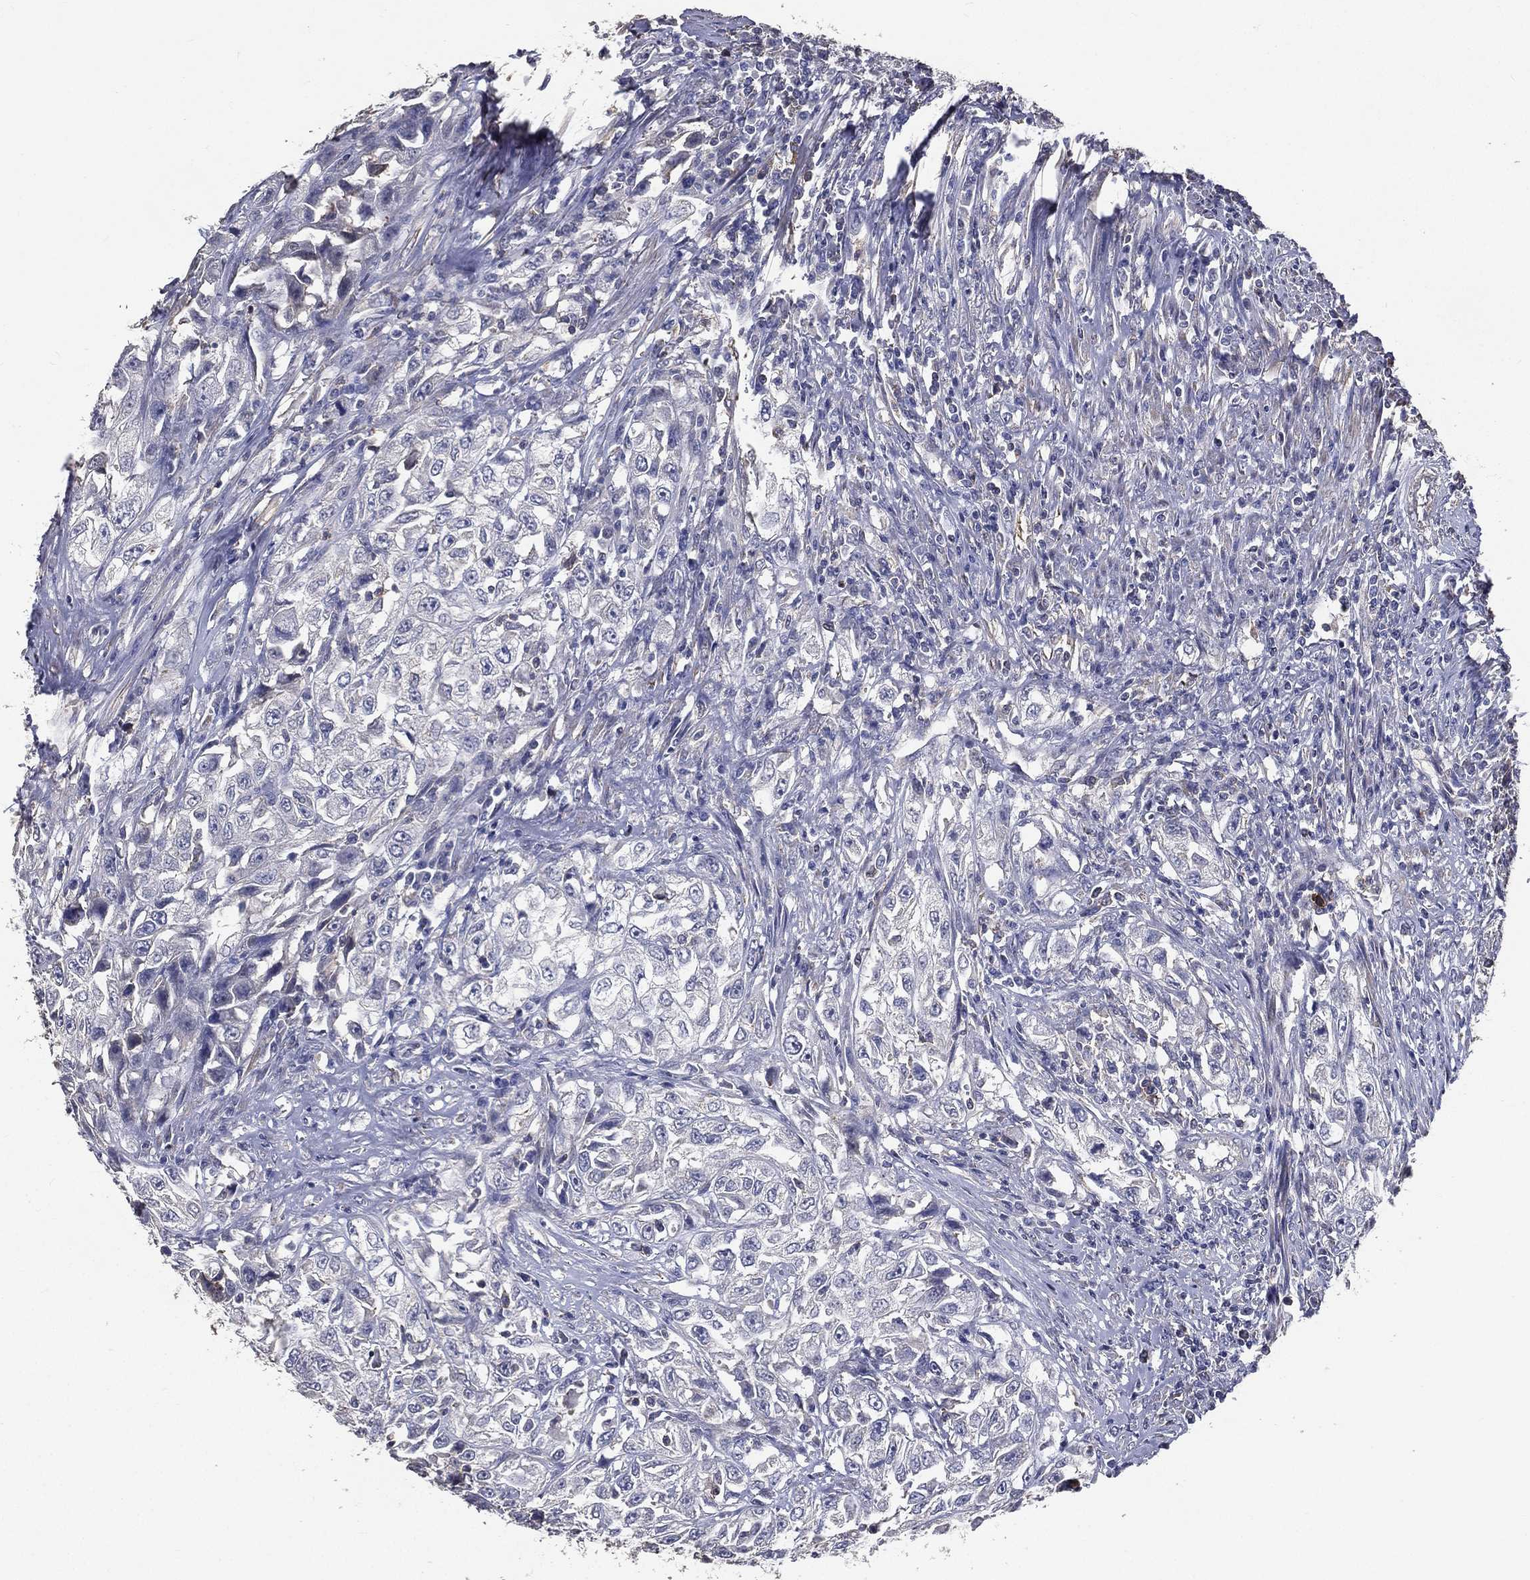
{"staining": {"intensity": "negative", "quantity": "none", "location": "none"}, "tissue": "urothelial cancer", "cell_type": "Tumor cells", "image_type": "cancer", "snomed": [{"axis": "morphology", "description": "Urothelial carcinoma, High grade"}, {"axis": "topography", "description": "Urinary bladder"}], "caption": "DAB immunohistochemical staining of human urothelial cancer demonstrates no significant expression in tumor cells.", "gene": "SERPINB2", "patient": {"sex": "female", "age": 56}}